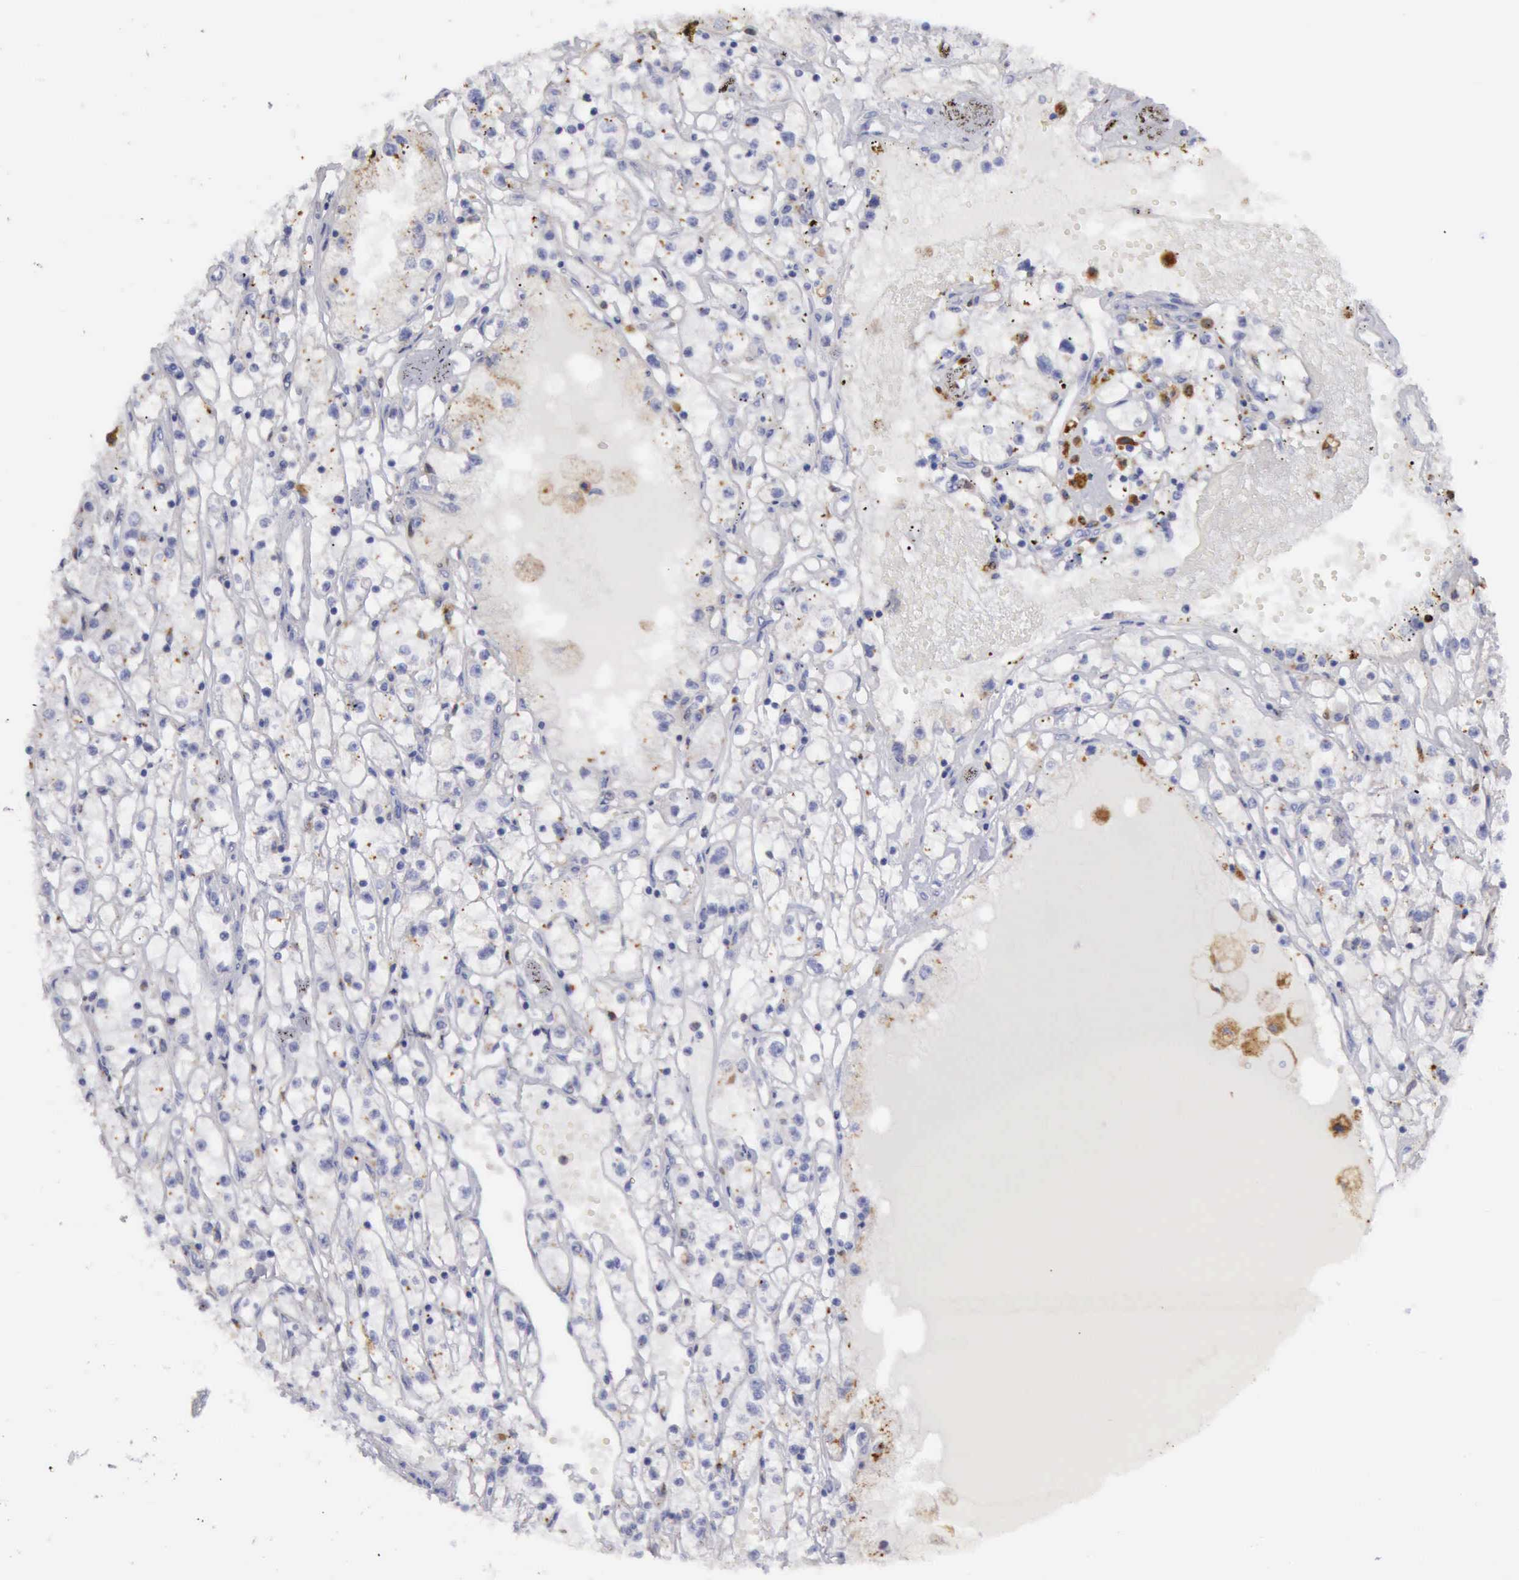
{"staining": {"intensity": "weak", "quantity": "<25%", "location": "cytoplasmic/membranous"}, "tissue": "renal cancer", "cell_type": "Tumor cells", "image_type": "cancer", "snomed": [{"axis": "morphology", "description": "Adenocarcinoma, NOS"}, {"axis": "topography", "description": "Kidney"}], "caption": "A high-resolution image shows IHC staining of renal adenocarcinoma, which reveals no significant positivity in tumor cells.", "gene": "CTSS", "patient": {"sex": "male", "age": 56}}